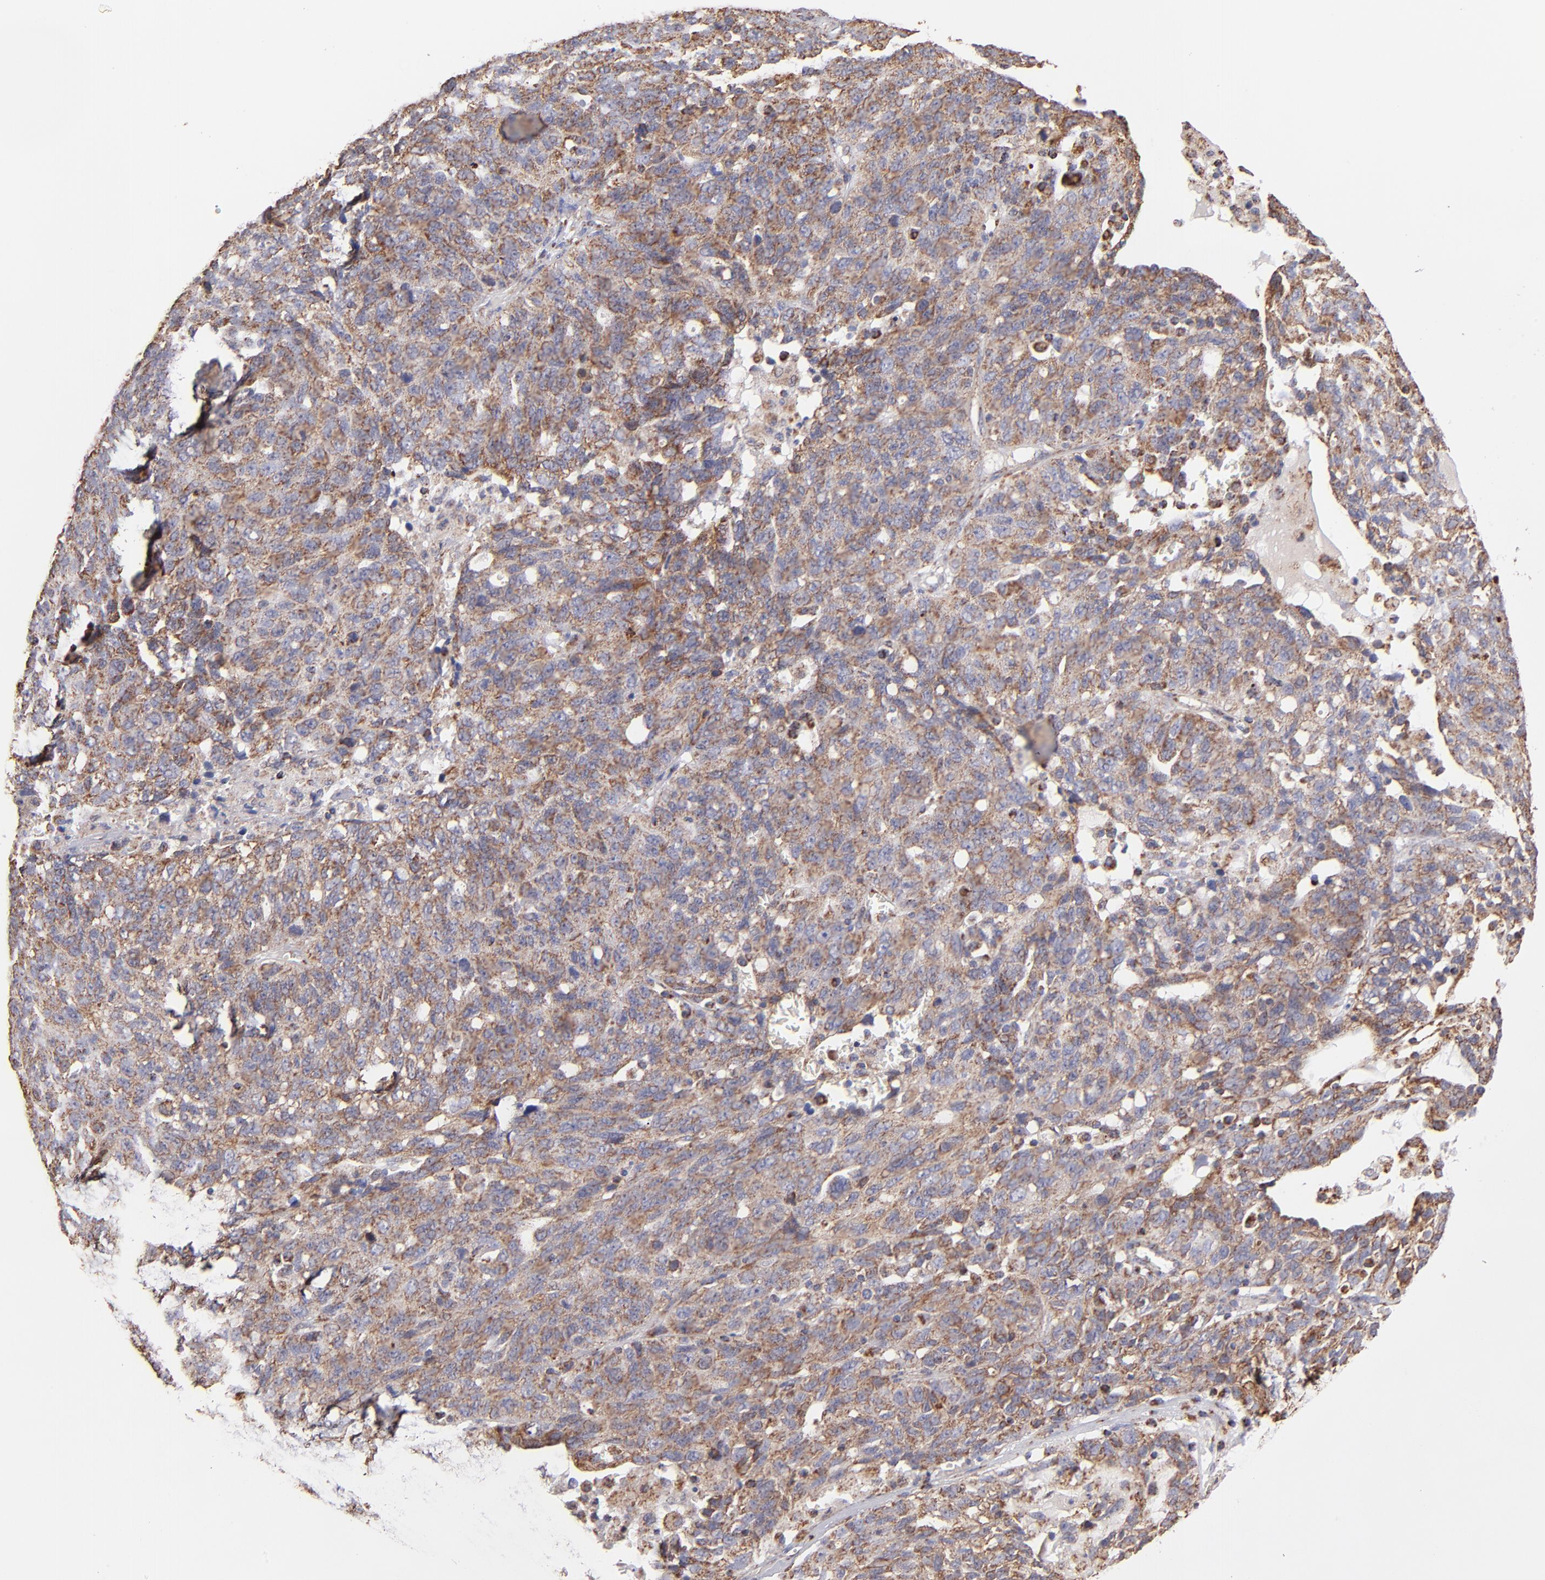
{"staining": {"intensity": "weak", "quantity": ">75%", "location": "cytoplasmic/membranous"}, "tissue": "ovarian cancer", "cell_type": "Tumor cells", "image_type": "cancer", "snomed": [{"axis": "morphology", "description": "Cystadenocarcinoma, serous, NOS"}, {"axis": "topography", "description": "Ovary"}], "caption": "This is an image of immunohistochemistry staining of serous cystadenocarcinoma (ovarian), which shows weak expression in the cytoplasmic/membranous of tumor cells.", "gene": "DLST", "patient": {"sex": "female", "age": 71}}